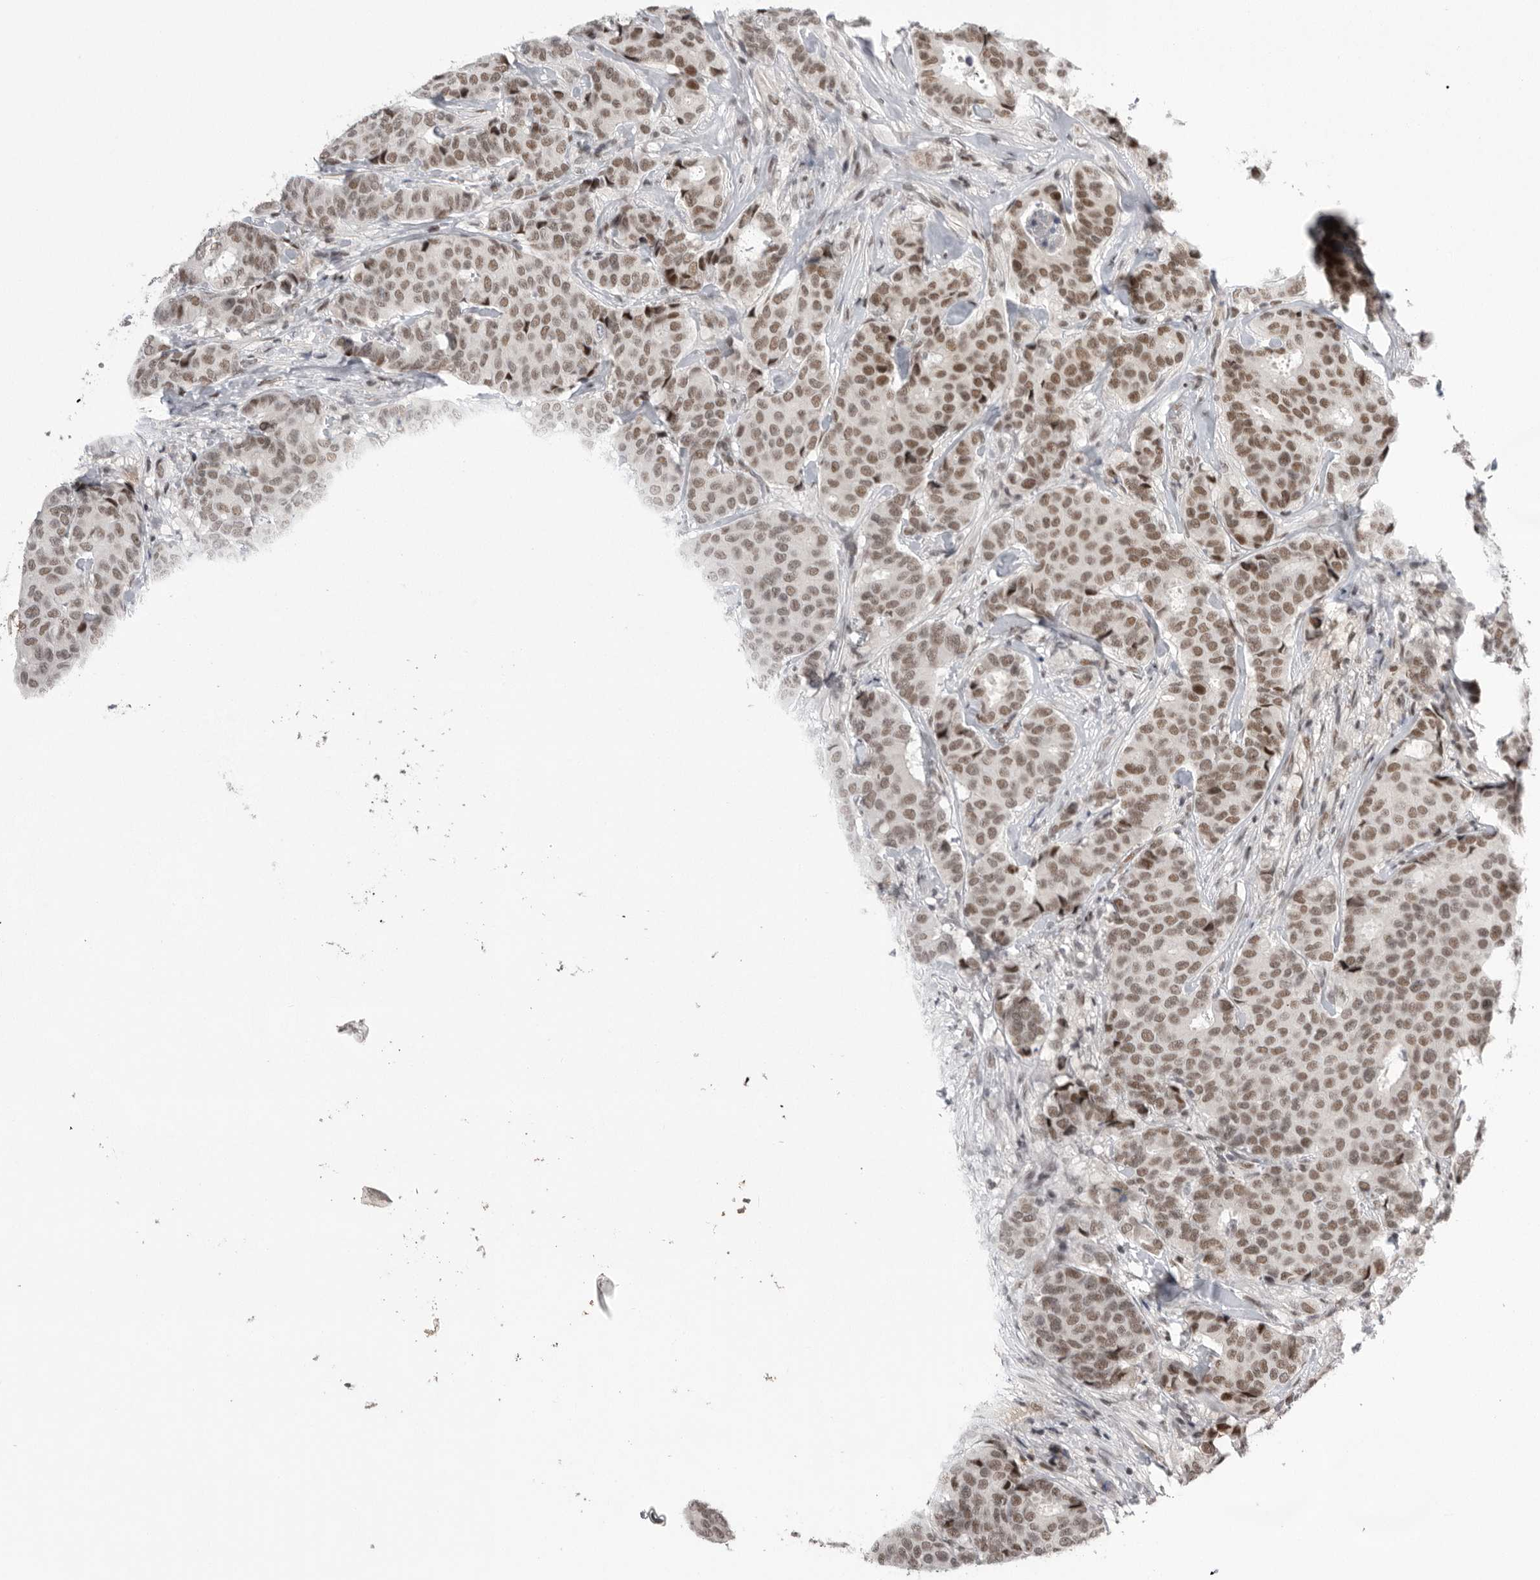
{"staining": {"intensity": "moderate", "quantity": ">75%", "location": "nuclear"}, "tissue": "breast cancer", "cell_type": "Tumor cells", "image_type": "cancer", "snomed": [{"axis": "morphology", "description": "Duct carcinoma"}, {"axis": "topography", "description": "Breast"}], "caption": "Breast infiltrating ductal carcinoma stained with immunohistochemistry exhibits moderate nuclear expression in about >75% of tumor cells.", "gene": "POU5F1", "patient": {"sex": "female", "age": 75}}